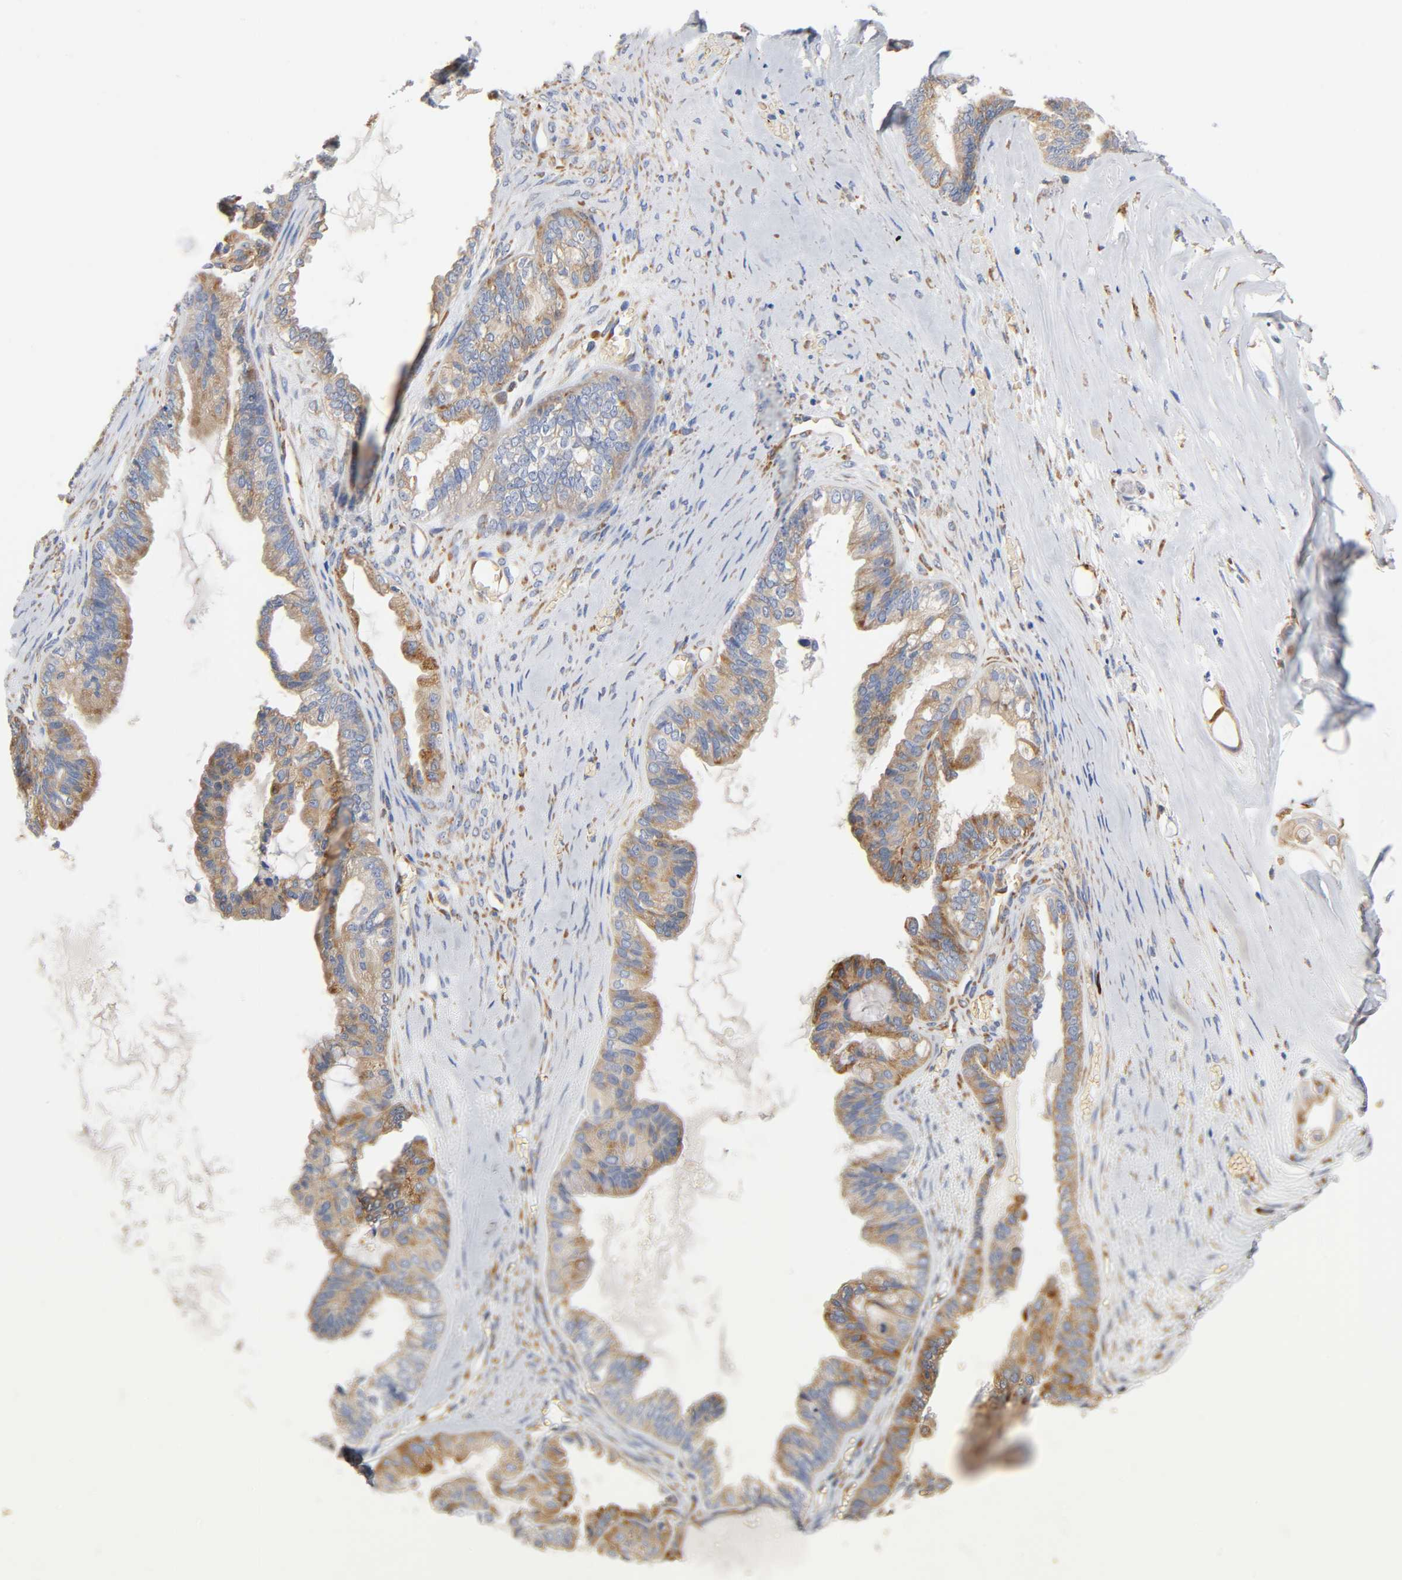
{"staining": {"intensity": "weak", "quantity": ">75%", "location": "cytoplasmic/membranous"}, "tissue": "ovarian cancer", "cell_type": "Tumor cells", "image_type": "cancer", "snomed": [{"axis": "morphology", "description": "Carcinoma, NOS"}, {"axis": "morphology", "description": "Carcinoma, endometroid"}, {"axis": "topography", "description": "Ovary"}], "caption": "An IHC histopathology image of neoplastic tissue is shown. Protein staining in brown labels weak cytoplasmic/membranous positivity in ovarian cancer within tumor cells.", "gene": "UCKL1", "patient": {"sex": "female", "age": 50}}